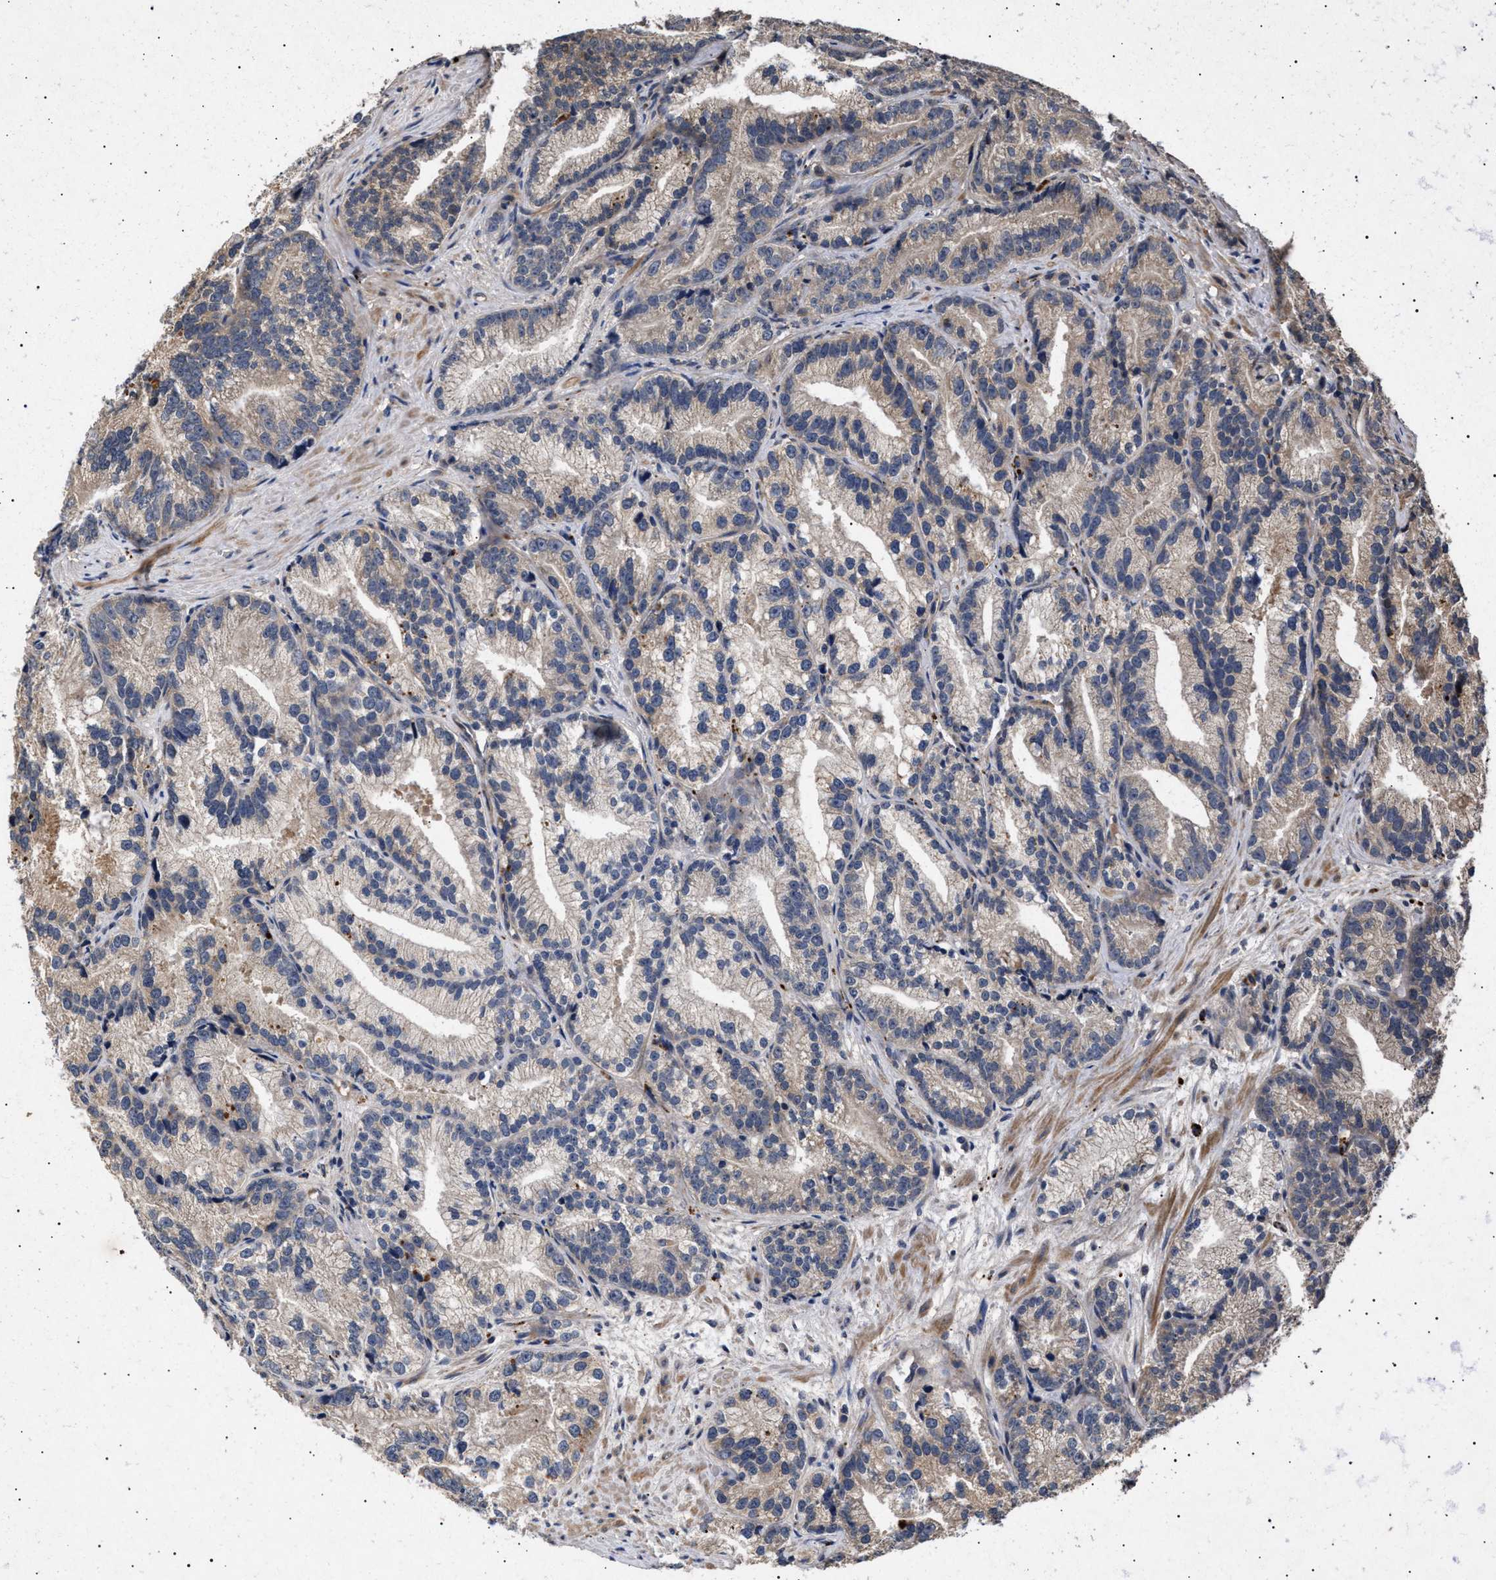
{"staining": {"intensity": "weak", "quantity": "25%-75%", "location": "cytoplasmic/membranous"}, "tissue": "prostate cancer", "cell_type": "Tumor cells", "image_type": "cancer", "snomed": [{"axis": "morphology", "description": "Adenocarcinoma, Low grade"}, {"axis": "topography", "description": "Prostate"}], "caption": "Immunohistochemistry of human adenocarcinoma (low-grade) (prostate) demonstrates low levels of weak cytoplasmic/membranous staining in about 25%-75% of tumor cells.", "gene": "ITGB5", "patient": {"sex": "male", "age": 89}}